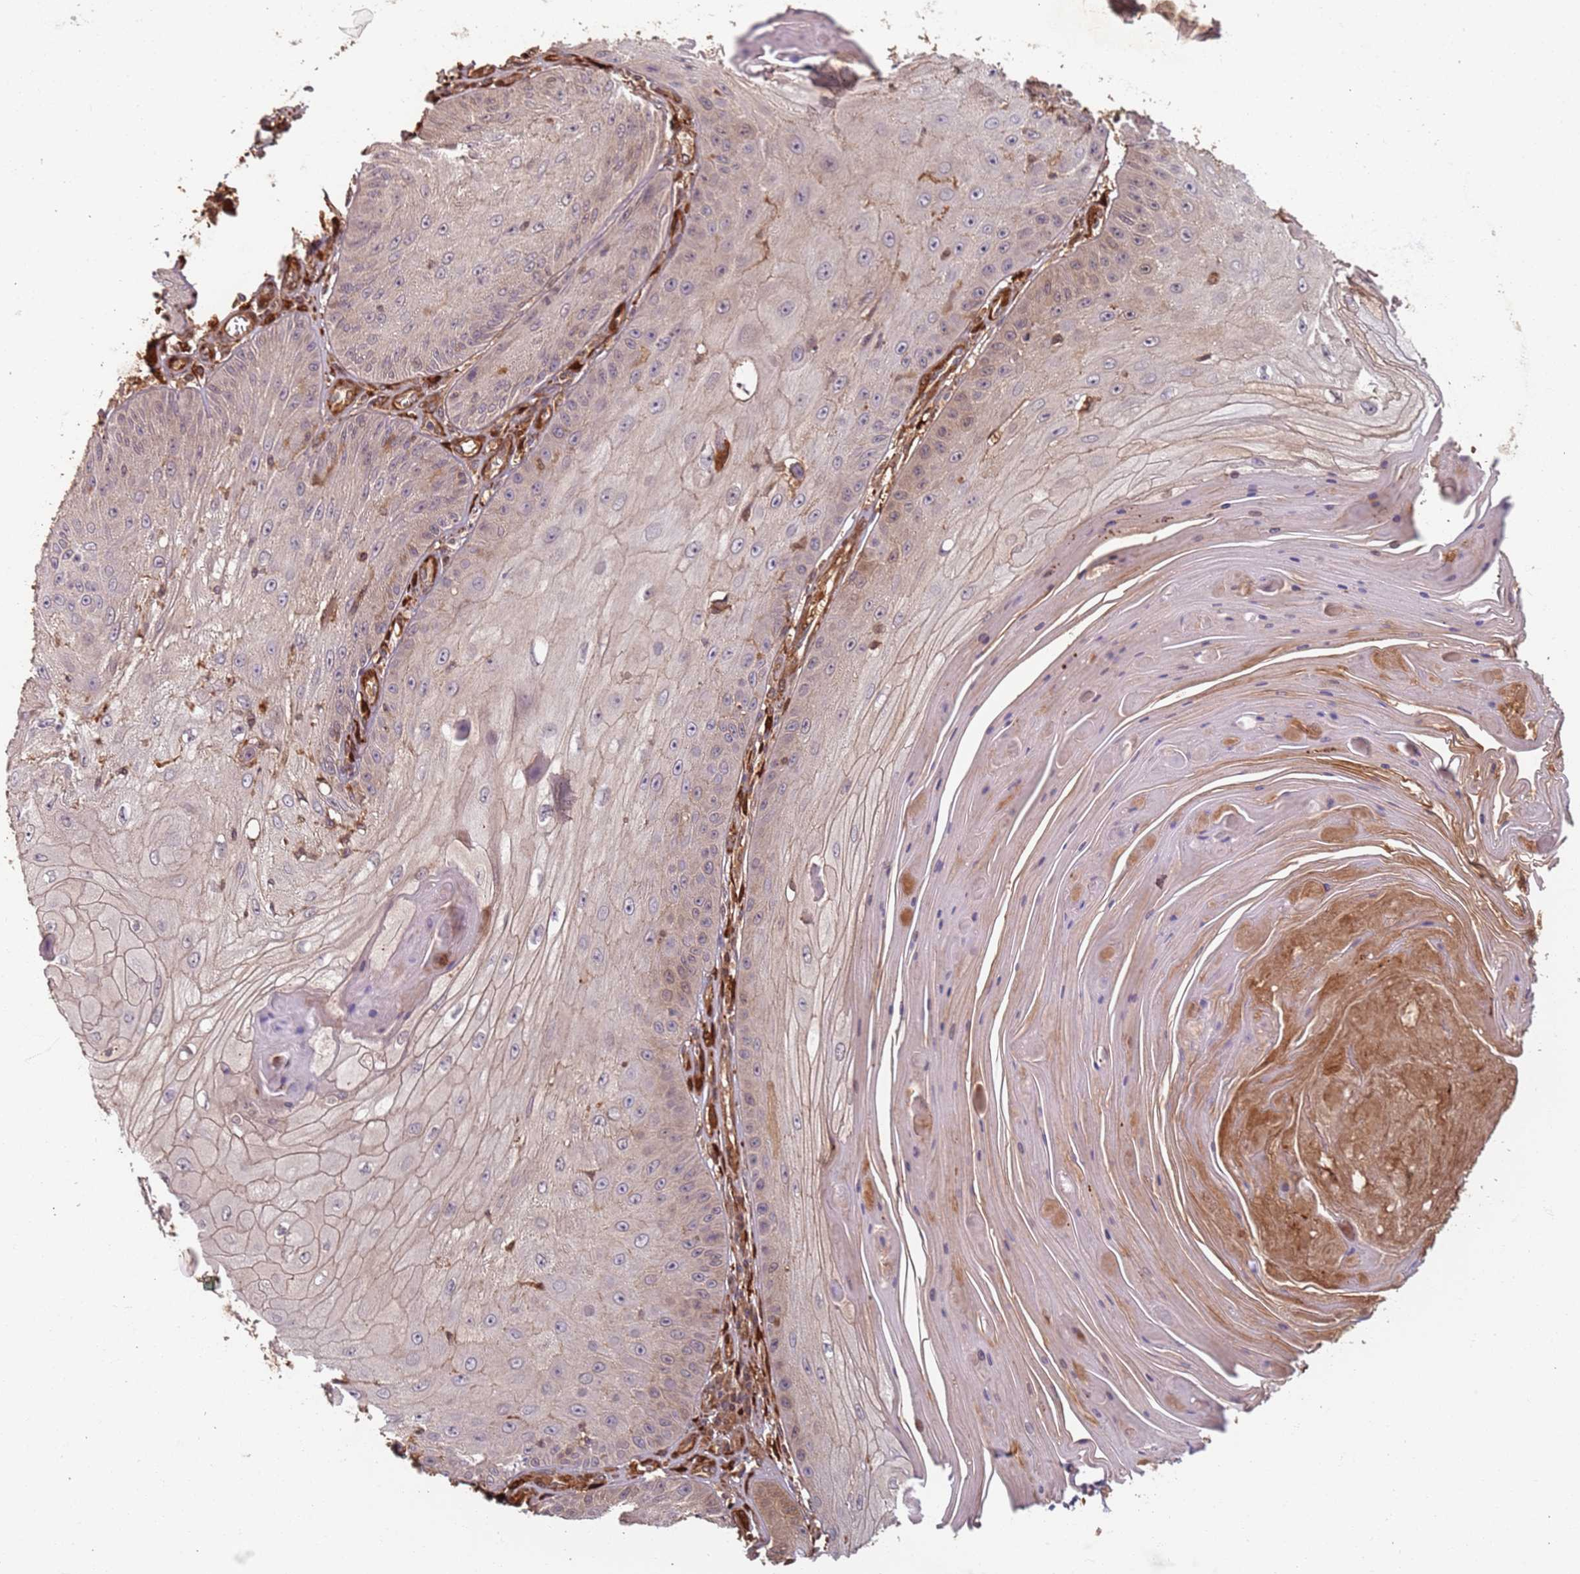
{"staining": {"intensity": "weak", "quantity": "<25%", "location": "cytoplasmic/membranous"}, "tissue": "skin cancer", "cell_type": "Tumor cells", "image_type": "cancer", "snomed": [{"axis": "morphology", "description": "Squamous cell carcinoma, NOS"}, {"axis": "topography", "description": "Skin"}], "caption": "Squamous cell carcinoma (skin) stained for a protein using immunohistochemistry exhibits no staining tumor cells.", "gene": "SDCCAG8", "patient": {"sex": "male", "age": 70}}